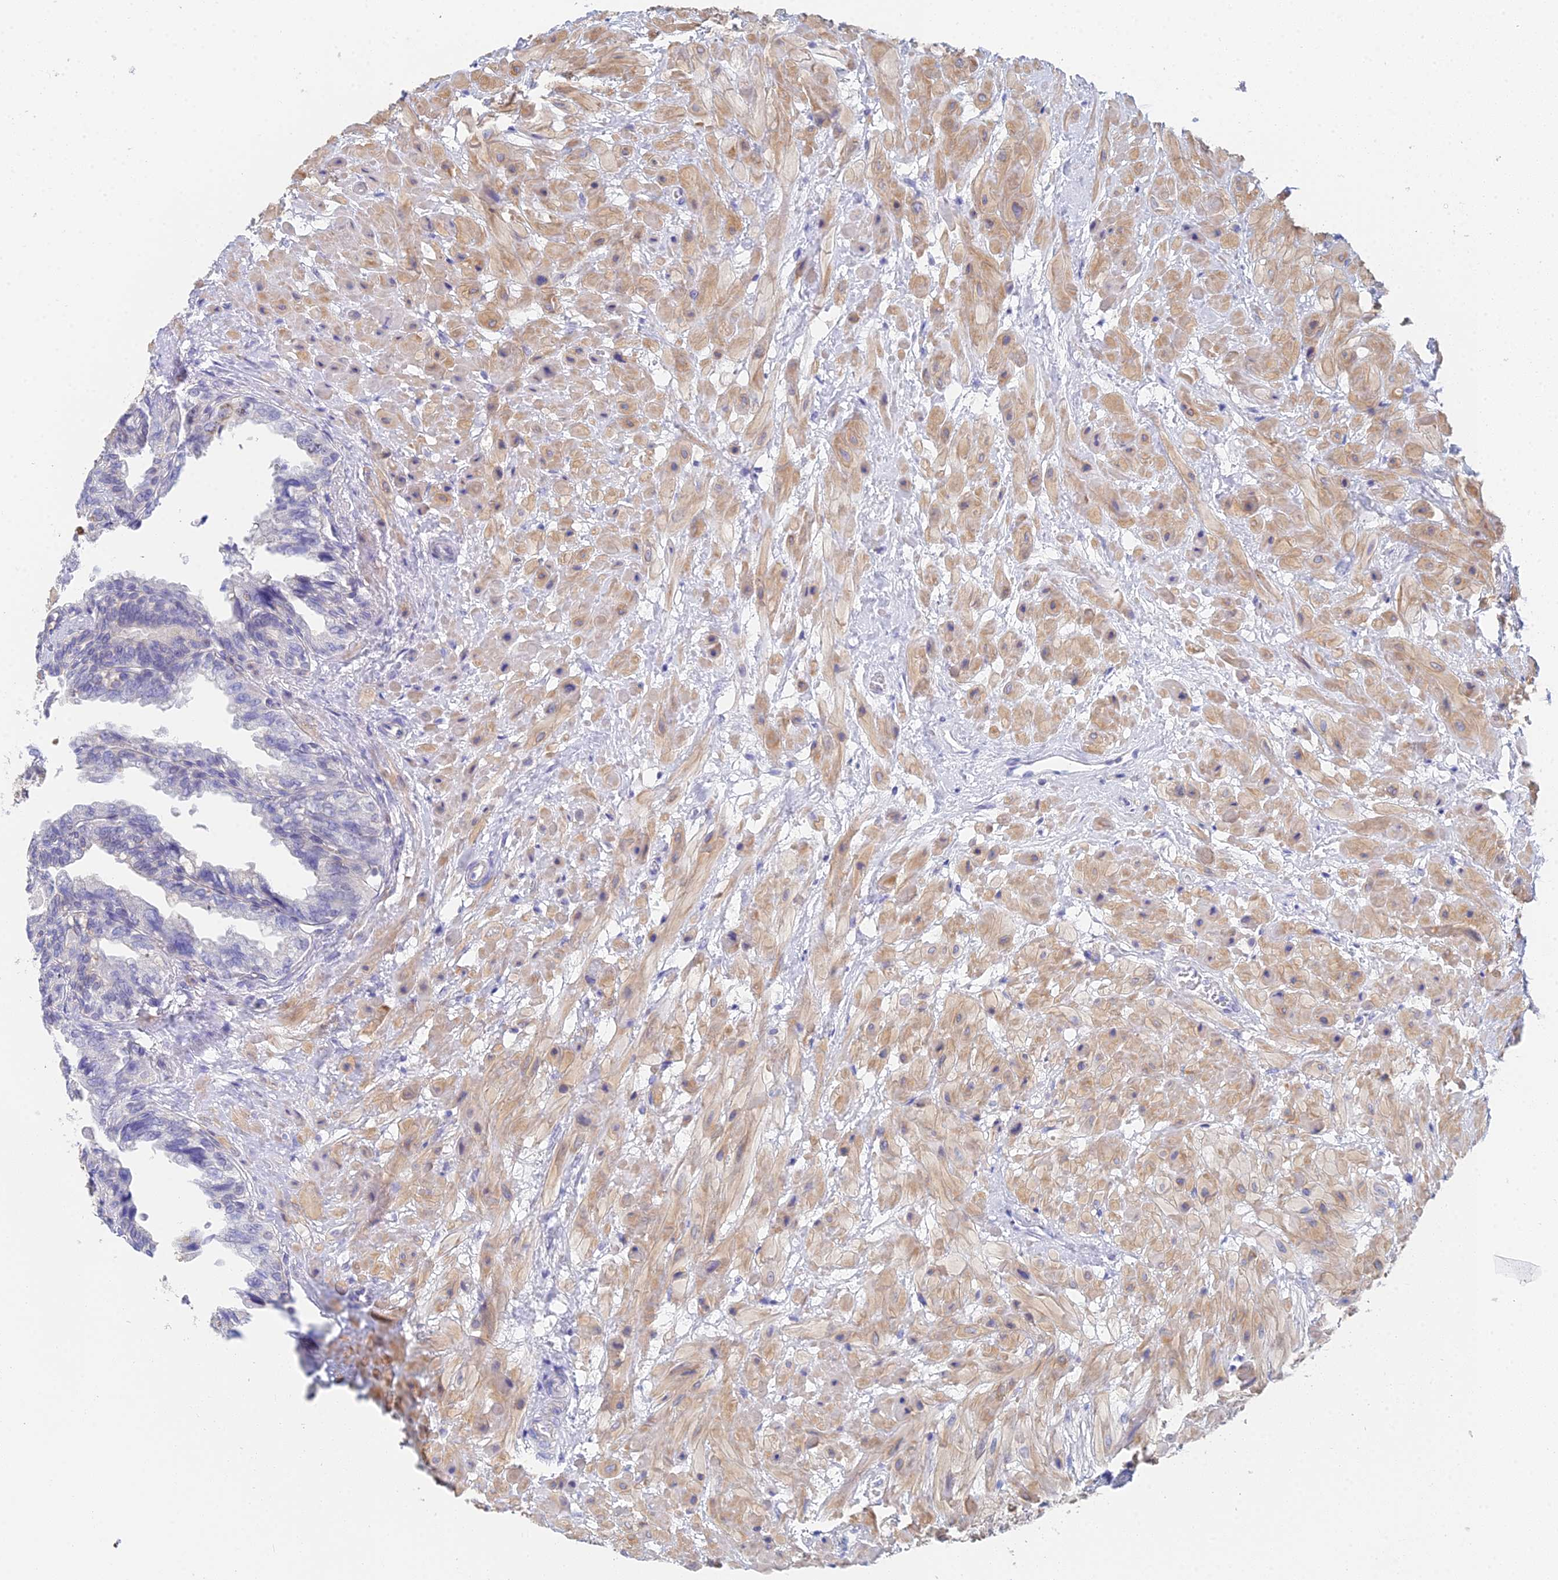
{"staining": {"intensity": "negative", "quantity": "none", "location": "none"}, "tissue": "seminal vesicle", "cell_type": "Glandular cells", "image_type": "normal", "snomed": [{"axis": "morphology", "description": "Normal tissue, NOS"}, {"axis": "topography", "description": "Seminal veicle"}, {"axis": "topography", "description": "Peripheral nerve tissue"}], "caption": "DAB (3,3'-diaminobenzidine) immunohistochemical staining of unremarkable seminal vesicle exhibits no significant staining in glandular cells. Brightfield microscopy of immunohistochemistry (IHC) stained with DAB (3,3'-diaminobenzidine) (brown) and hematoxylin (blue), captured at high magnification.", "gene": "MCM2", "patient": {"sex": "male", "age": 60}}